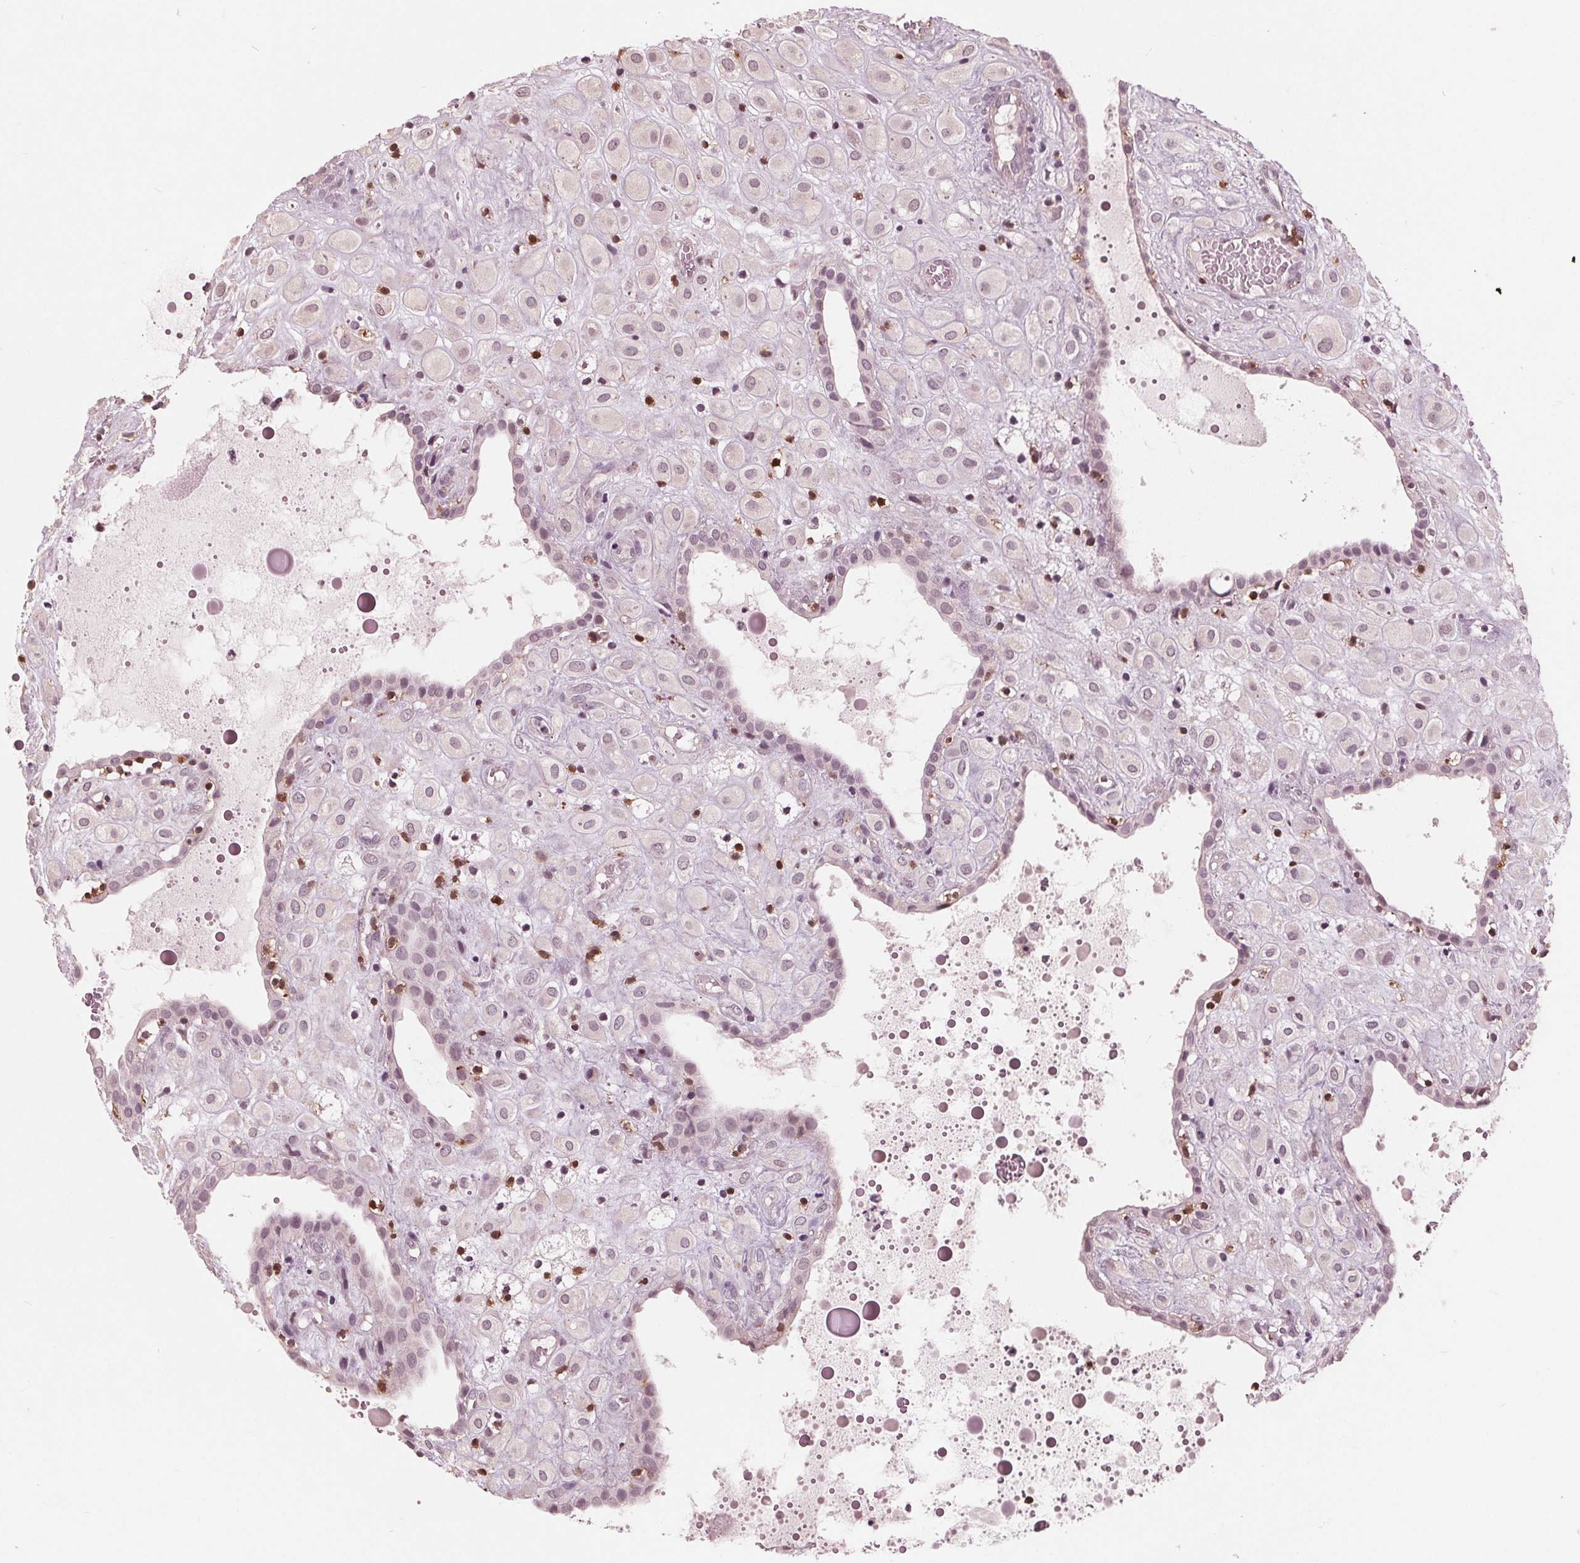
{"staining": {"intensity": "moderate", "quantity": "<25%", "location": "nuclear"}, "tissue": "placenta", "cell_type": "Decidual cells", "image_type": "normal", "snomed": [{"axis": "morphology", "description": "Normal tissue, NOS"}, {"axis": "topography", "description": "Placenta"}], "caption": "Moderate nuclear expression for a protein is appreciated in about <25% of decidual cells of normal placenta using IHC.", "gene": "ING3", "patient": {"sex": "female", "age": 24}}